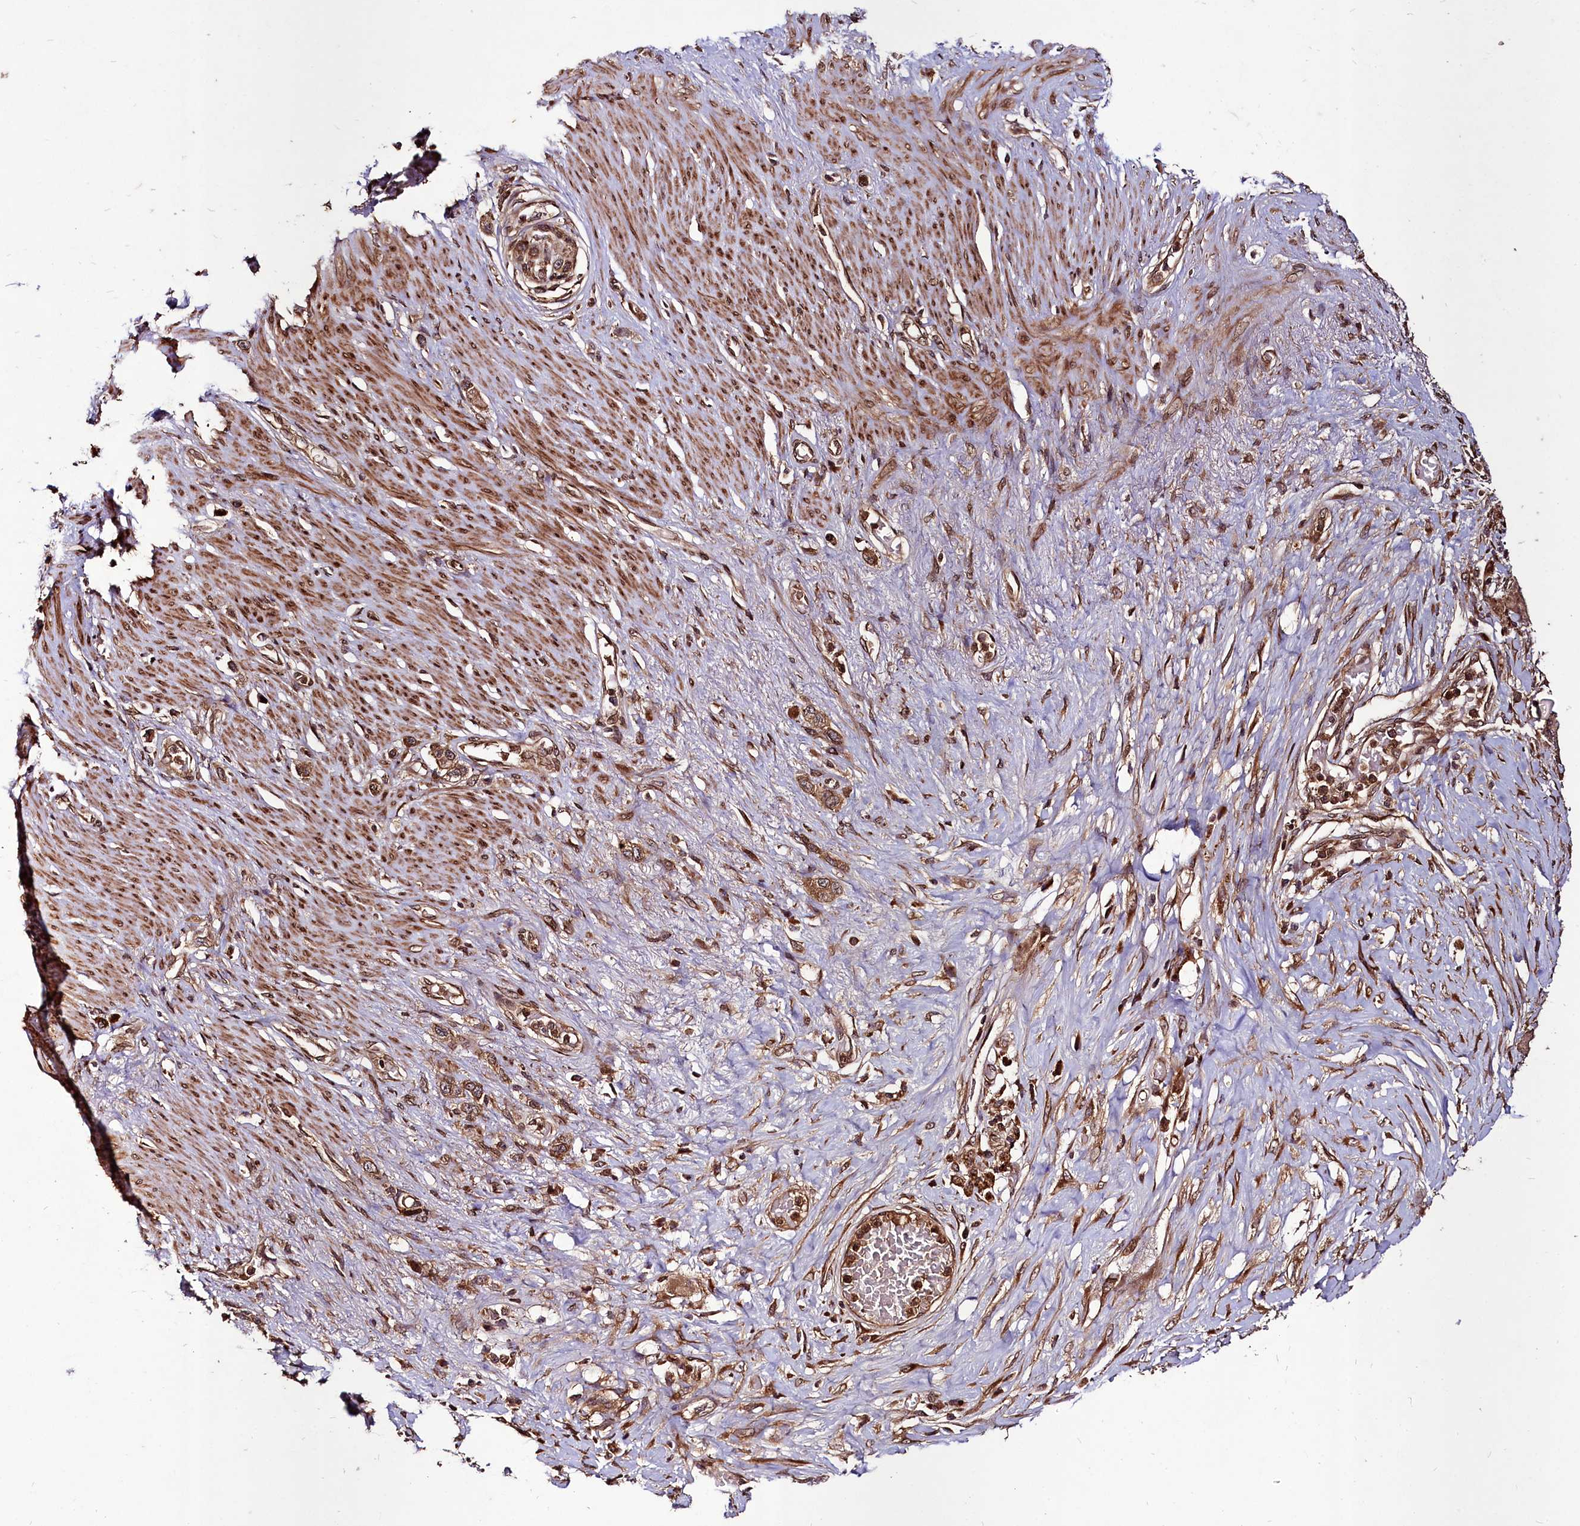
{"staining": {"intensity": "moderate", "quantity": ">75%", "location": "cytoplasmic/membranous,nuclear"}, "tissue": "stomach cancer", "cell_type": "Tumor cells", "image_type": "cancer", "snomed": [{"axis": "morphology", "description": "Adenocarcinoma, NOS"}, {"axis": "morphology", "description": "Adenocarcinoma, High grade"}, {"axis": "topography", "description": "Stomach, upper"}, {"axis": "topography", "description": "Stomach, lower"}], "caption": "A medium amount of moderate cytoplasmic/membranous and nuclear staining is seen in about >75% of tumor cells in stomach cancer tissue.", "gene": "DCP1B", "patient": {"sex": "female", "age": 65}}